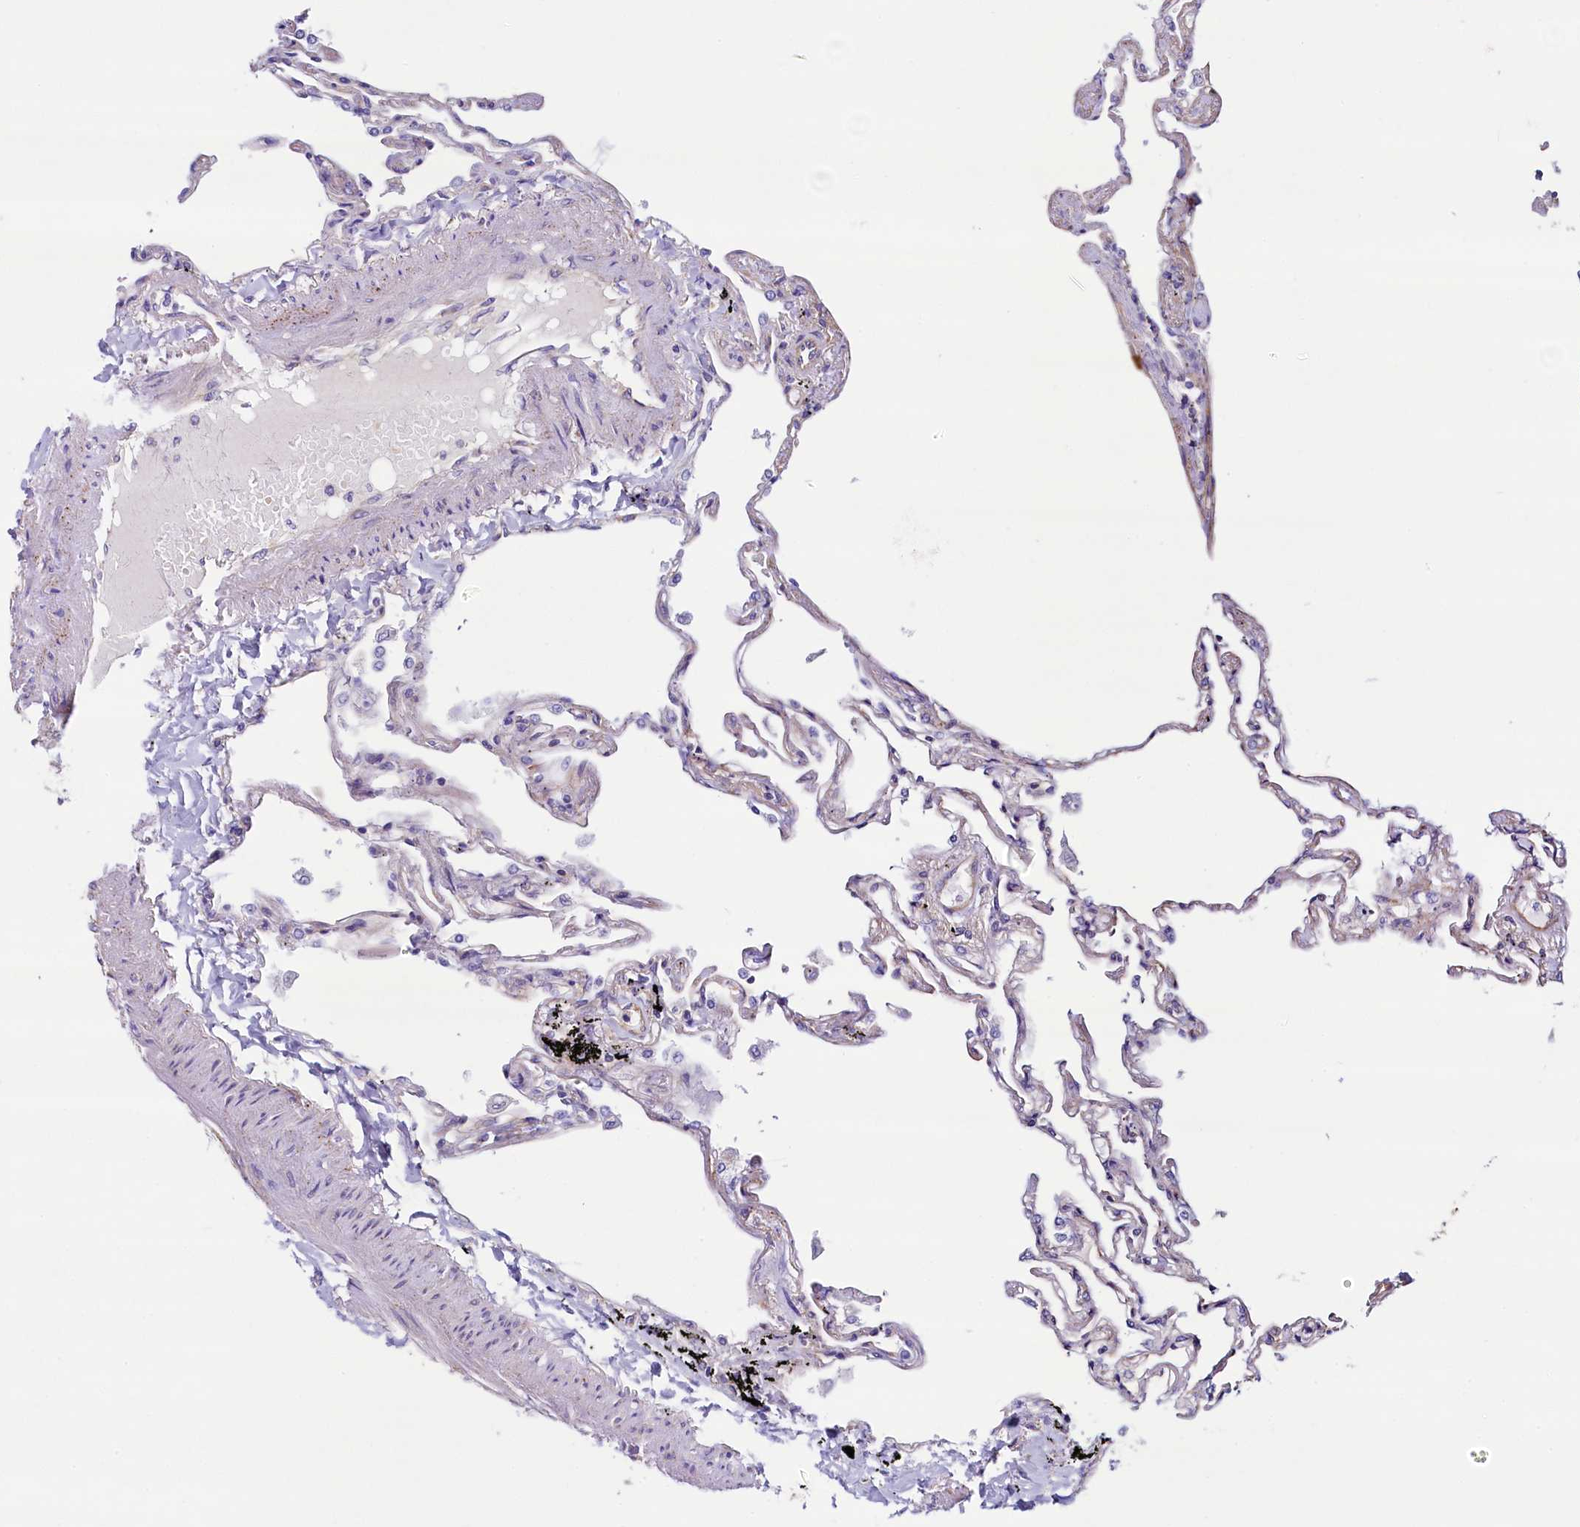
{"staining": {"intensity": "moderate", "quantity": "<25%", "location": "cytoplasmic/membranous"}, "tissue": "lung", "cell_type": "Alveolar cells", "image_type": "normal", "snomed": [{"axis": "morphology", "description": "Normal tissue, NOS"}, {"axis": "topography", "description": "Lung"}], "caption": "Alveolar cells demonstrate low levels of moderate cytoplasmic/membranous staining in about <25% of cells in unremarkable human lung.", "gene": "GPR21", "patient": {"sex": "female", "age": 67}}